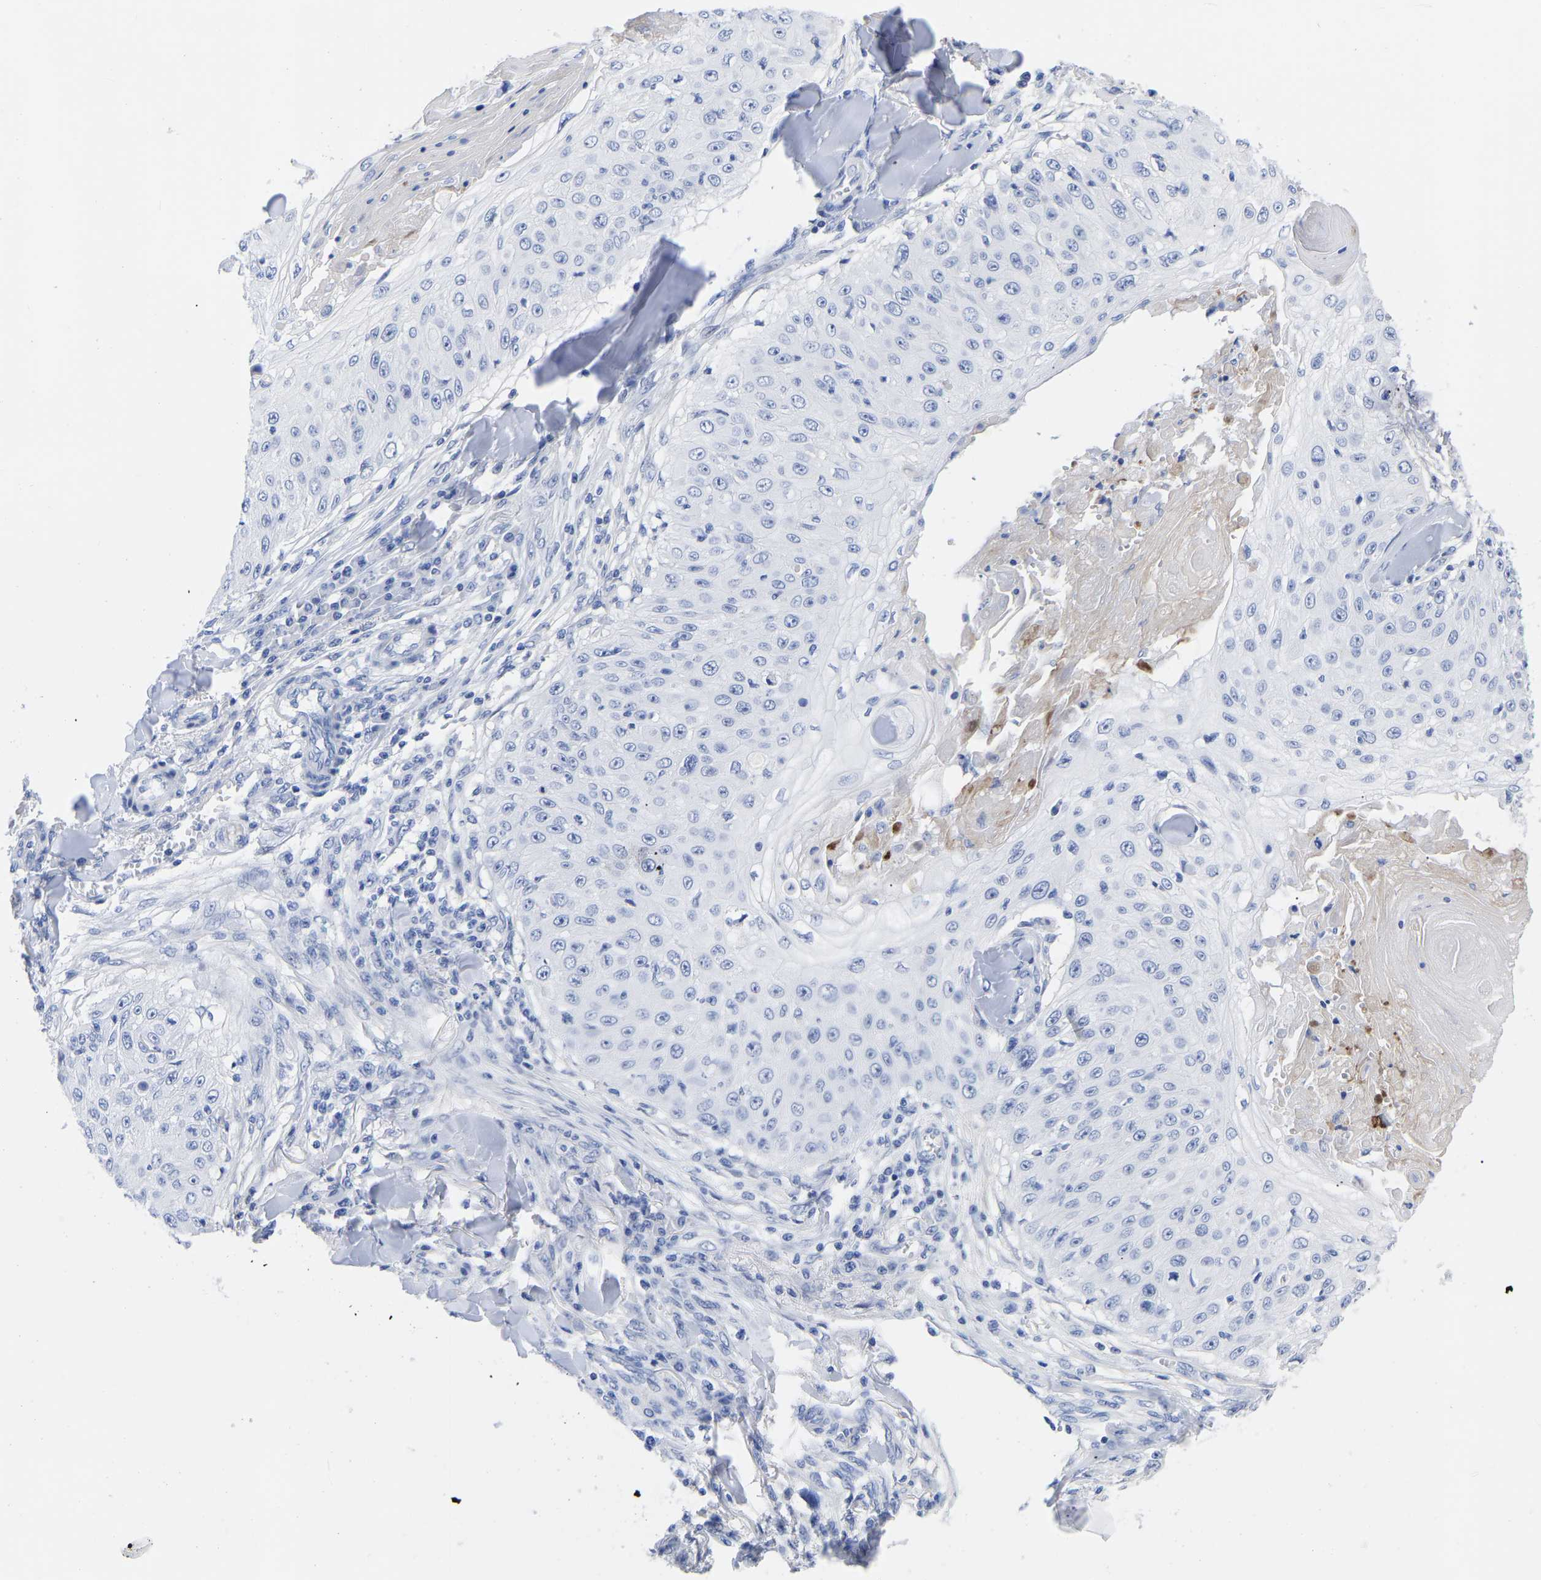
{"staining": {"intensity": "negative", "quantity": "none", "location": "none"}, "tissue": "skin cancer", "cell_type": "Tumor cells", "image_type": "cancer", "snomed": [{"axis": "morphology", "description": "Squamous cell carcinoma, NOS"}, {"axis": "topography", "description": "Skin"}], "caption": "Tumor cells show no significant staining in skin squamous cell carcinoma.", "gene": "GPA33", "patient": {"sex": "male", "age": 86}}